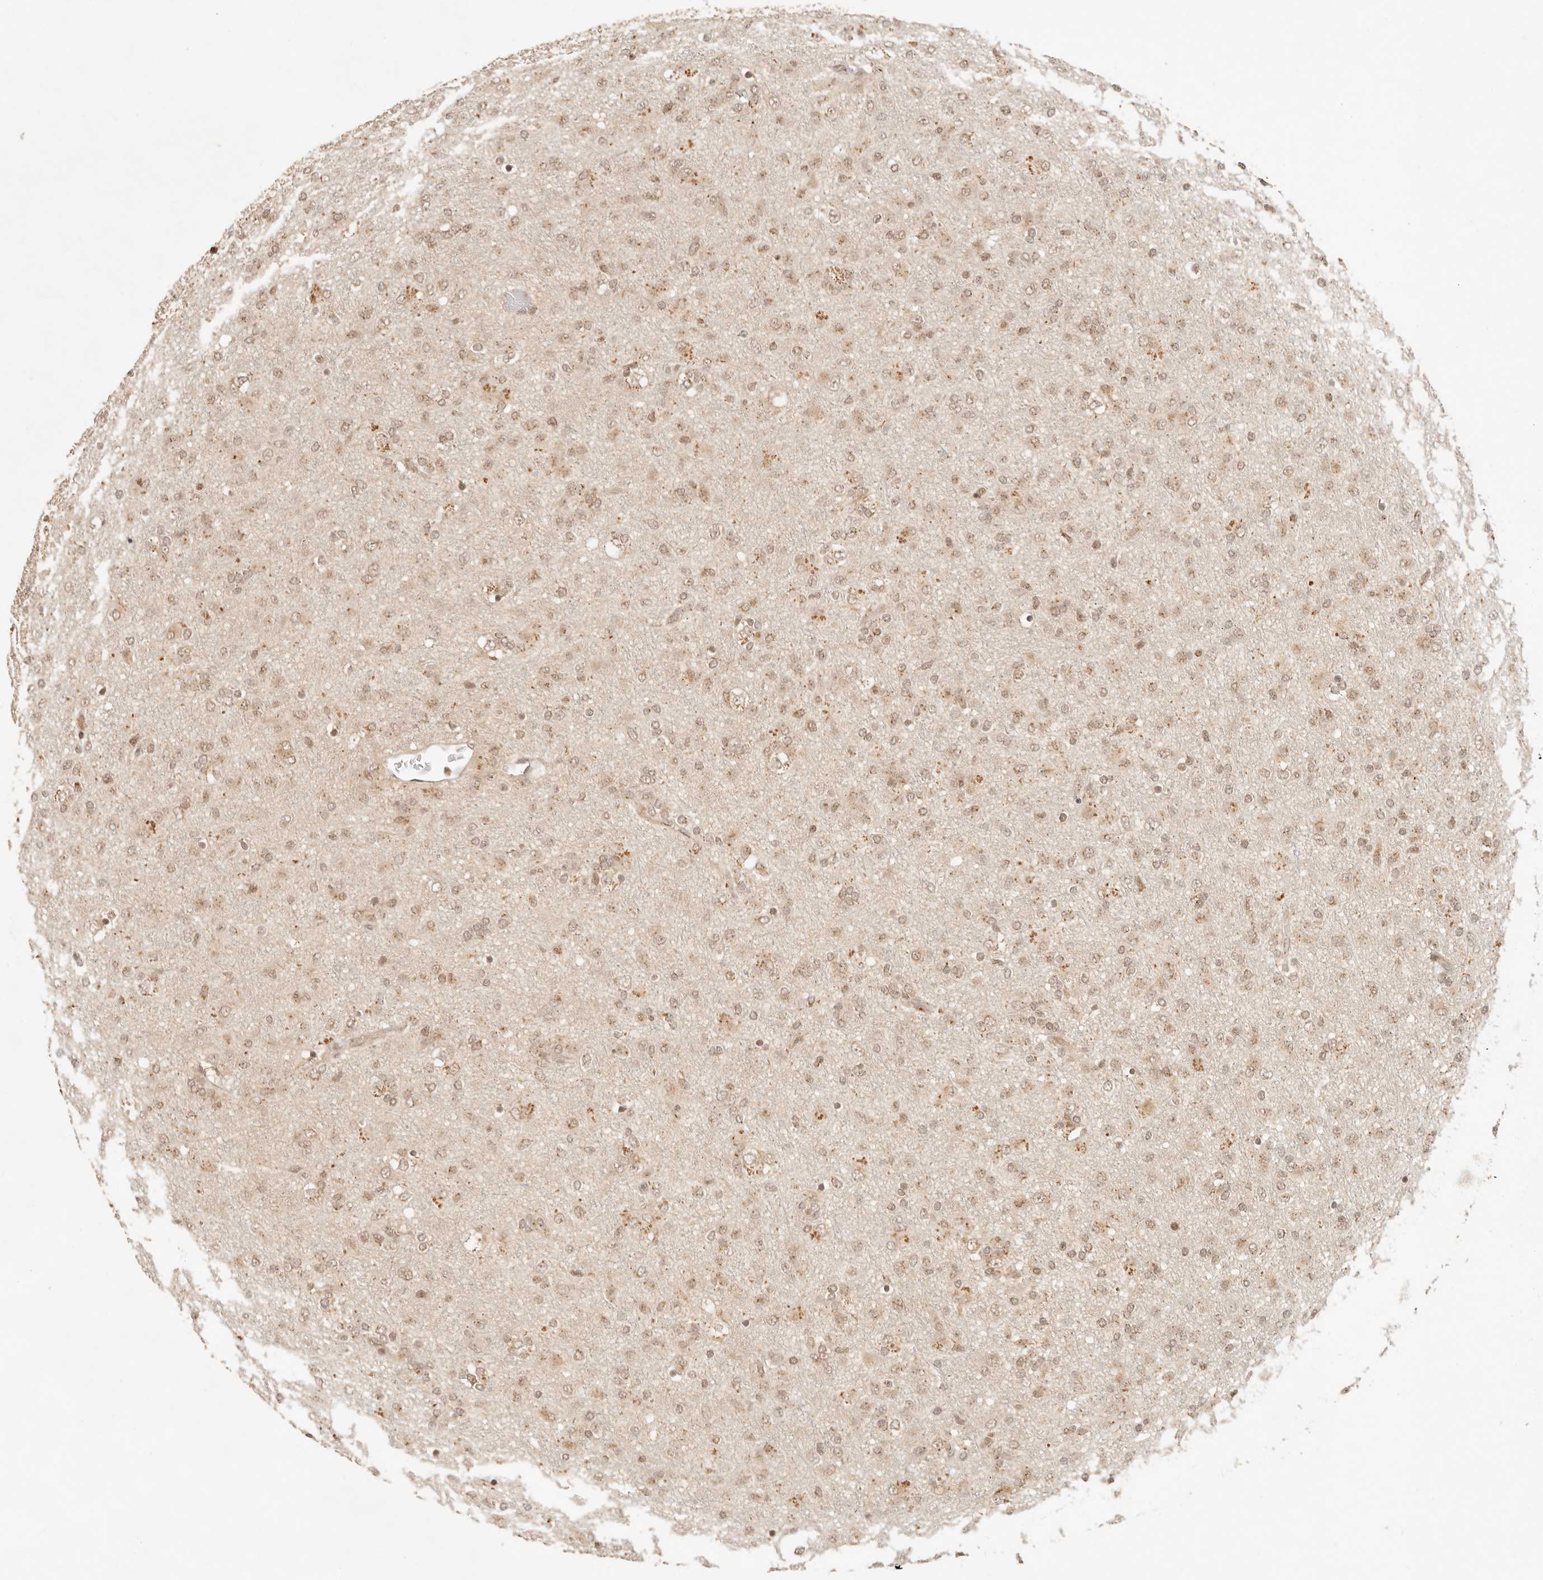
{"staining": {"intensity": "weak", "quantity": ">75%", "location": "cytoplasmic/membranous,nuclear"}, "tissue": "glioma", "cell_type": "Tumor cells", "image_type": "cancer", "snomed": [{"axis": "morphology", "description": "Glioma, malignant, Low grade"}, {"axis": "topography", "description": "Brain"}], "caption": "This image reveals immunohistochemistry (IHC) staining of human glioma, with low weak cytoplasmic/membranous and nuclear expression in about >75% of tumor cells.", "gene": "INTS11", "patient": {"sex": "male", "age": 65}}